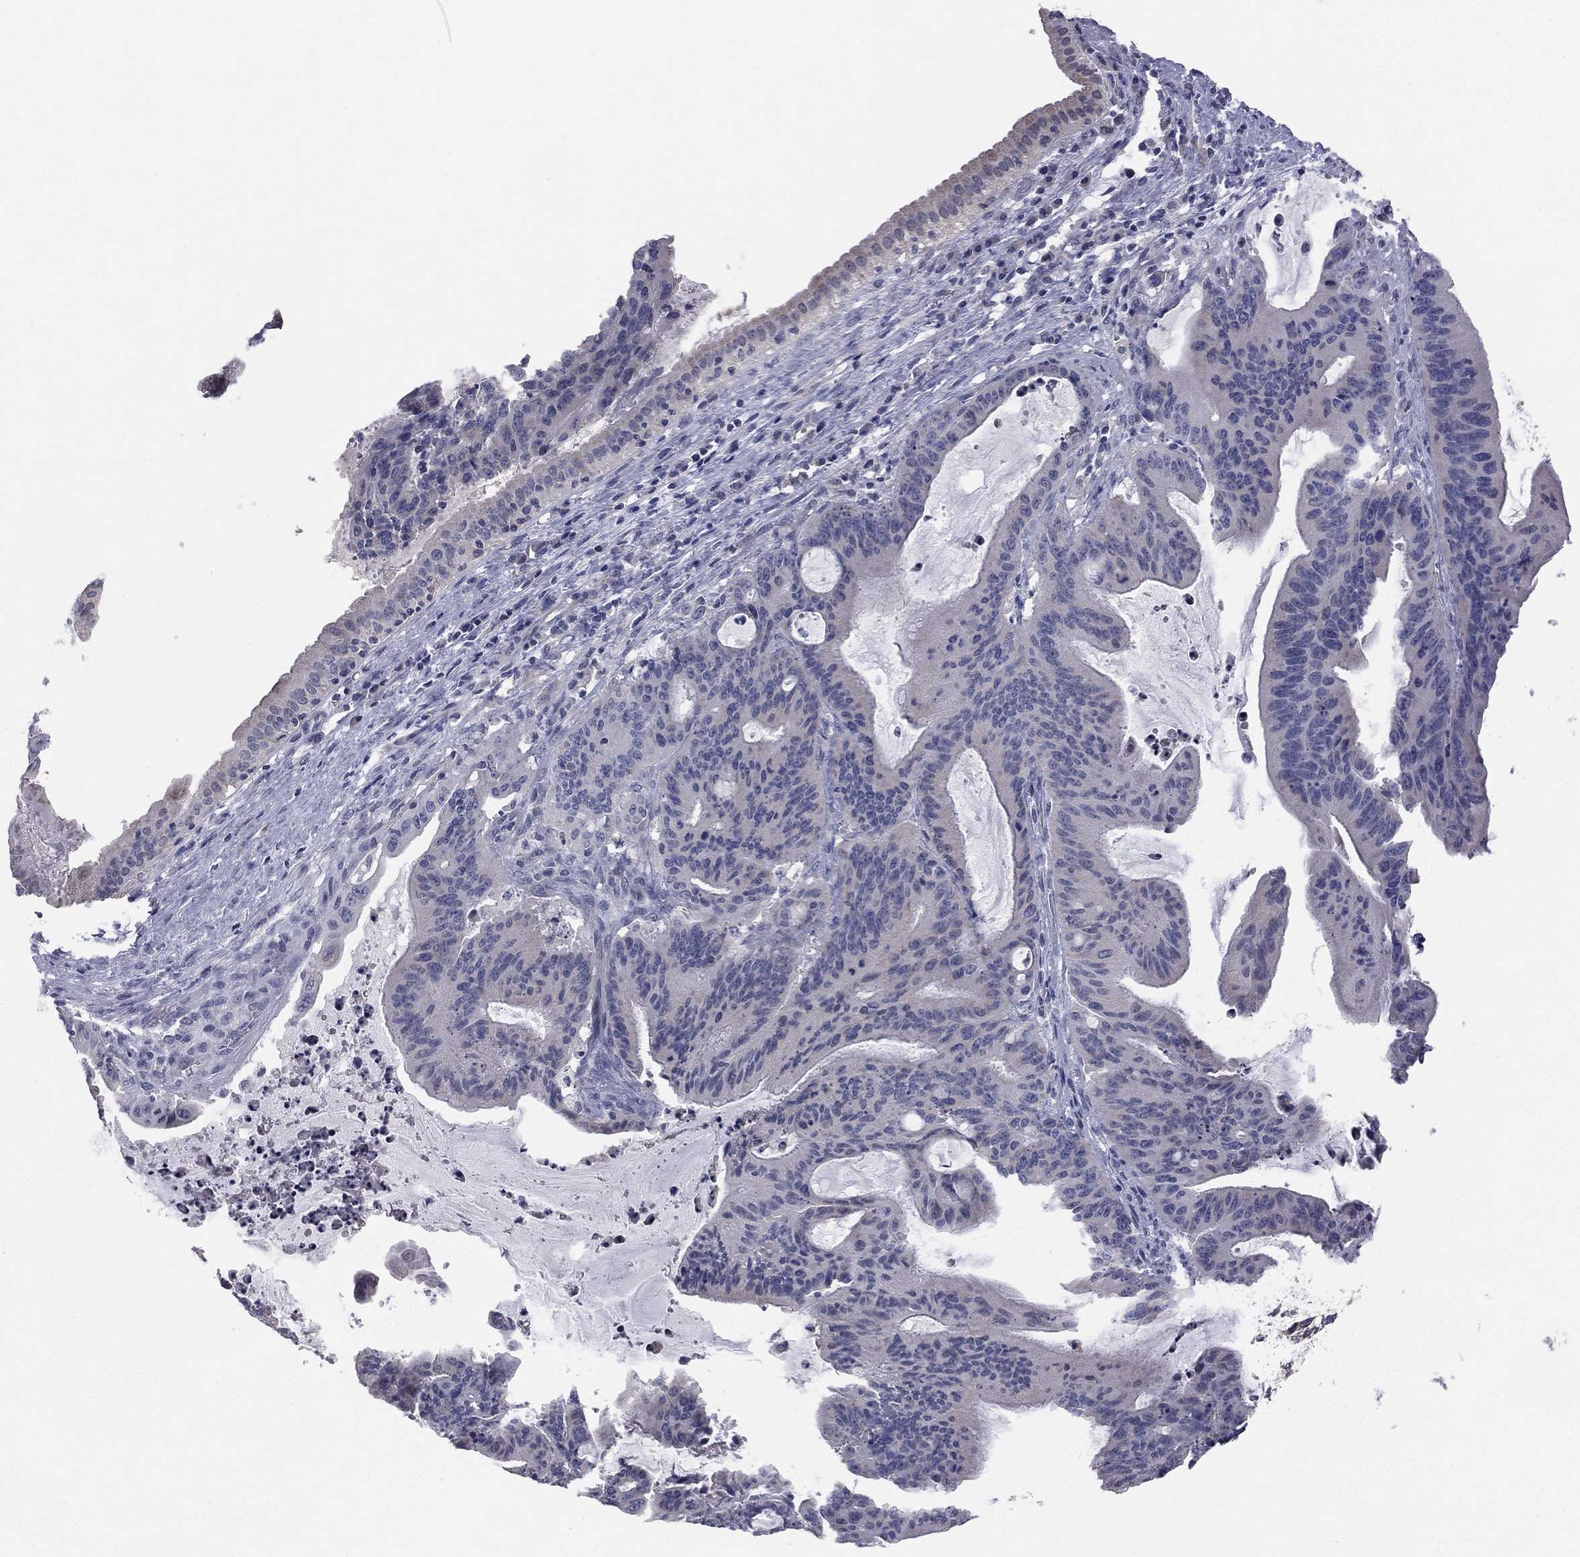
{"staining": {"intensity": "negative", "quantity": "none", "location": "none"}, "tissue": "liver cancer", "cell_type": "Tumor cells", "image_type": "cancer", "snomed": [{"axis": "morphology", "description": "Cholangiocarcinoma"}, {"axis": "topography", "description": "Liver"}], "caption": "Liver cancer stained for a protein using IHC demonstrates no staining tumor cells.", "gene": "DMKN", "patient": {"sex": "female", "age": 73}}